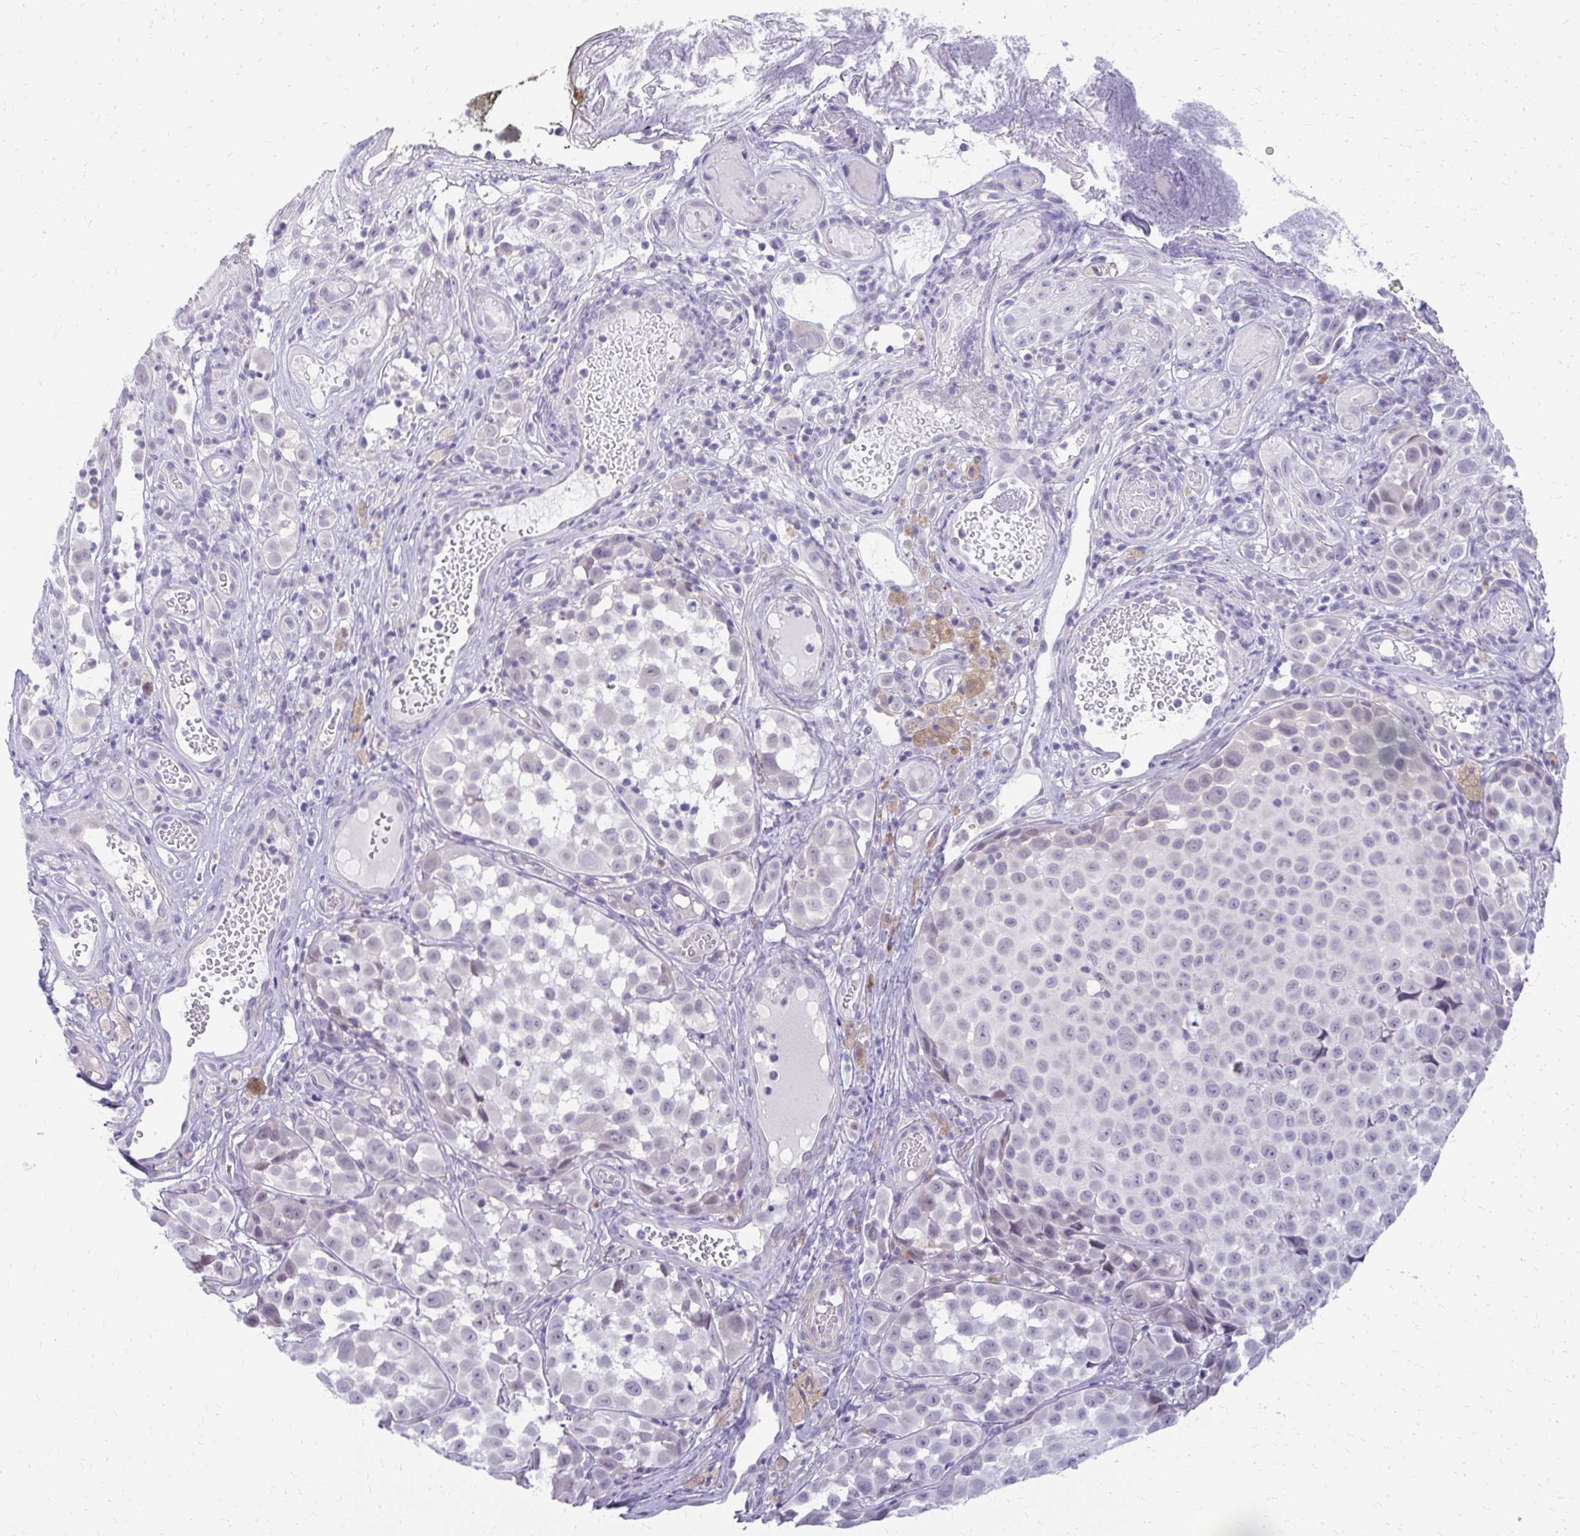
{"staining": {"intensity": "negative", "quantity": "none", "location": "none"}, "tissue": "melanoma", "cell_type": "Tumor cells", "image_type": "cancer", "snomed": [{"axis": "morphology", "description": "Malignant melanoma, NOS"}, {"axis": "topography", "description": "Skin"}], "caption": "Immunohistochemistry (IHC) of human malignant melanoma demonstrates no staining in tumor cells. (DAB IHC visualized using brightfield microscopy, high magnification).", "gene": "TEX33", "patient": {"sex": "male", "age": 64}}